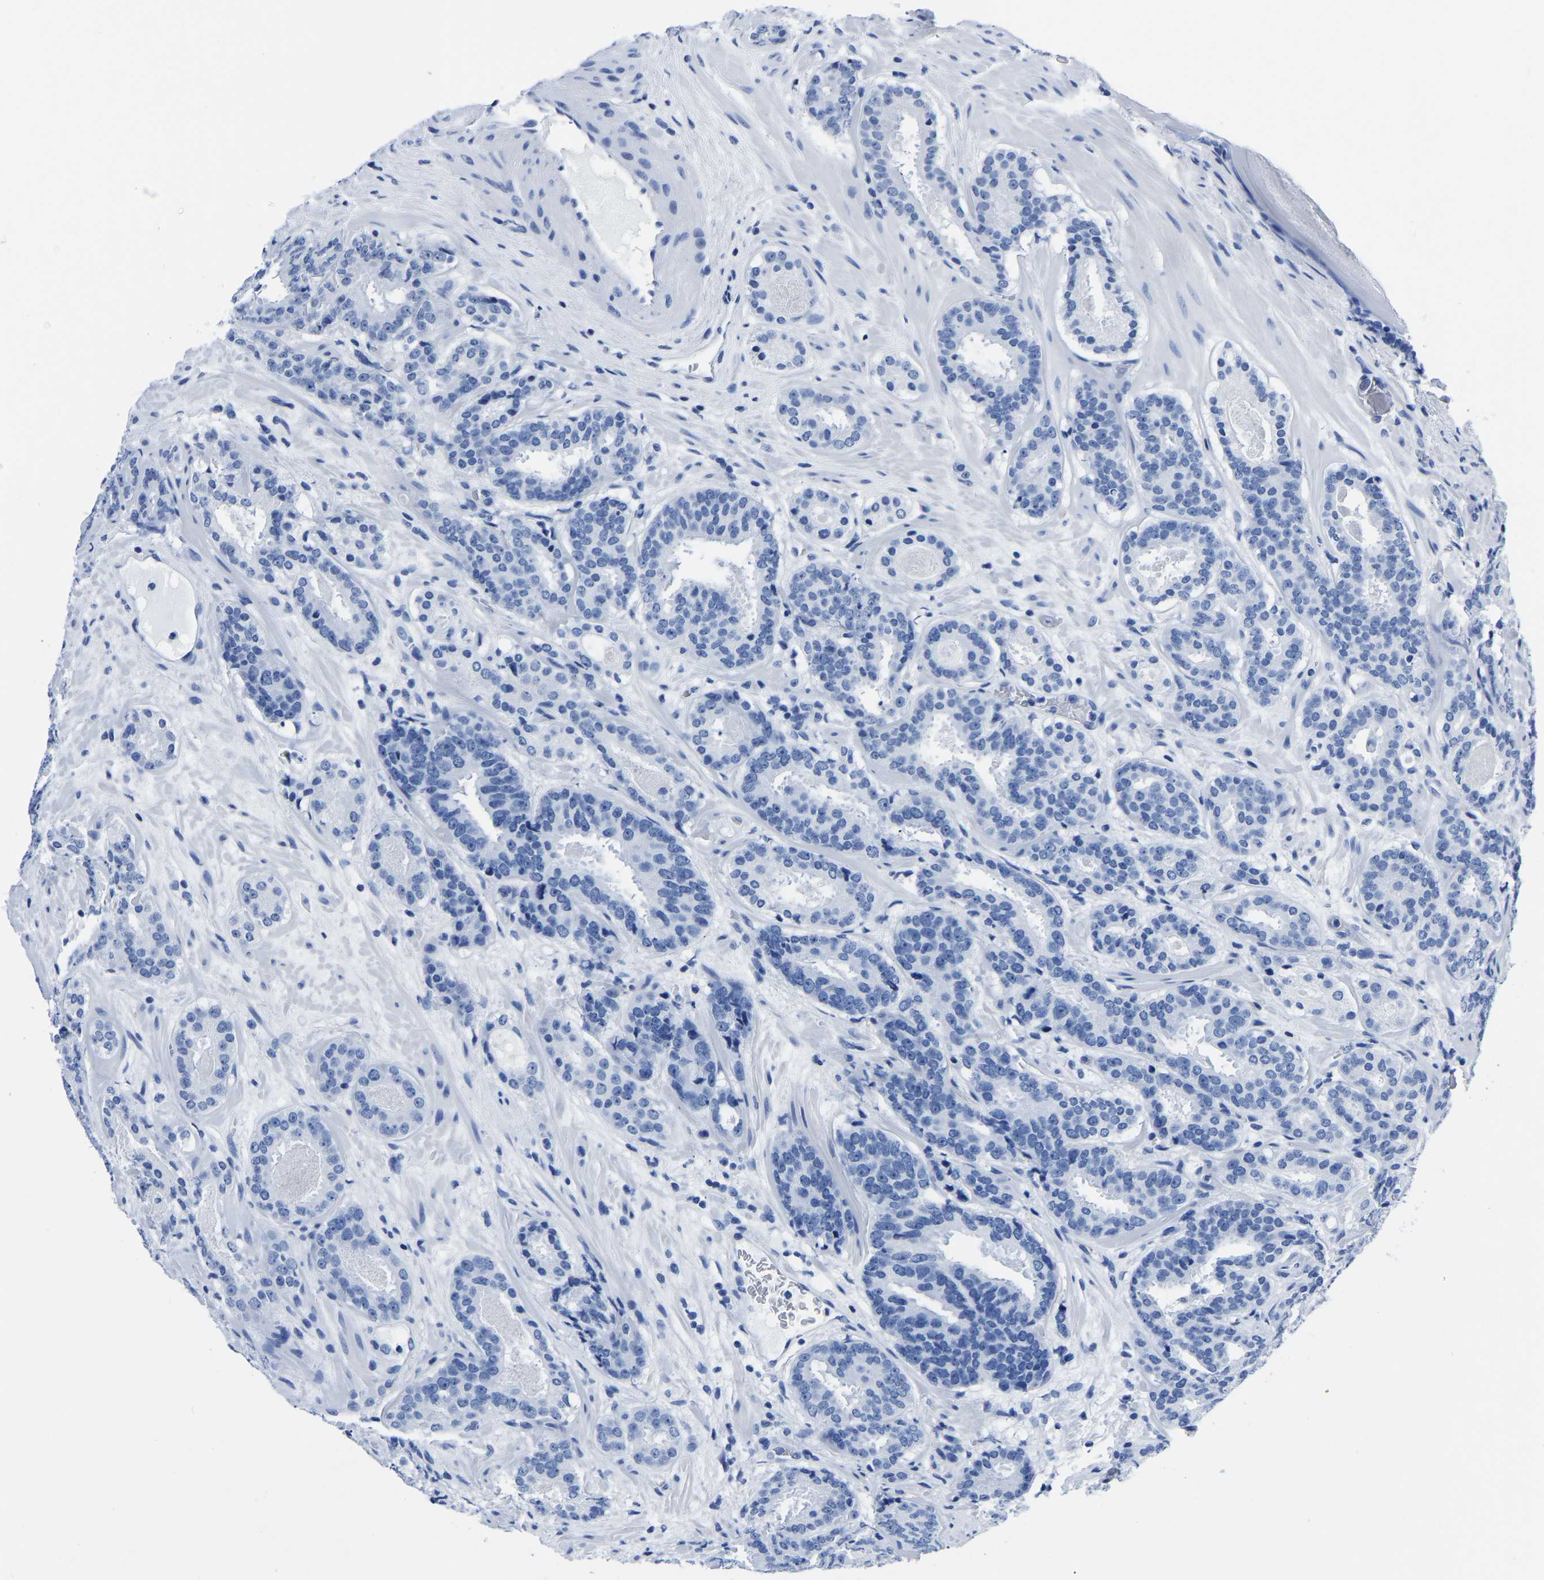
{"staining": {"intensity": "negative", "quantity": "none", "location": "none"}, "tissue": "prostate cancer", "cell_type": "Tumor cells", "image_type": "cancer", "snomed": [{"axis": "morphology", "description": "Adenocarcinoma, Low grade"}, {"axis": "topography", "description": "Prostate"}], "caption": "Immunohistochemistry histopathology image of neoplastic tissue: prostate cancer stained with DAB reveals no significant protein staining in tumor cells. The staining is performed using DAB brown chromogen with nuclei counter-stained in using hematoxylin.", "gene": "IMPG2", "patient": {"sex": "male", "age": 69}}